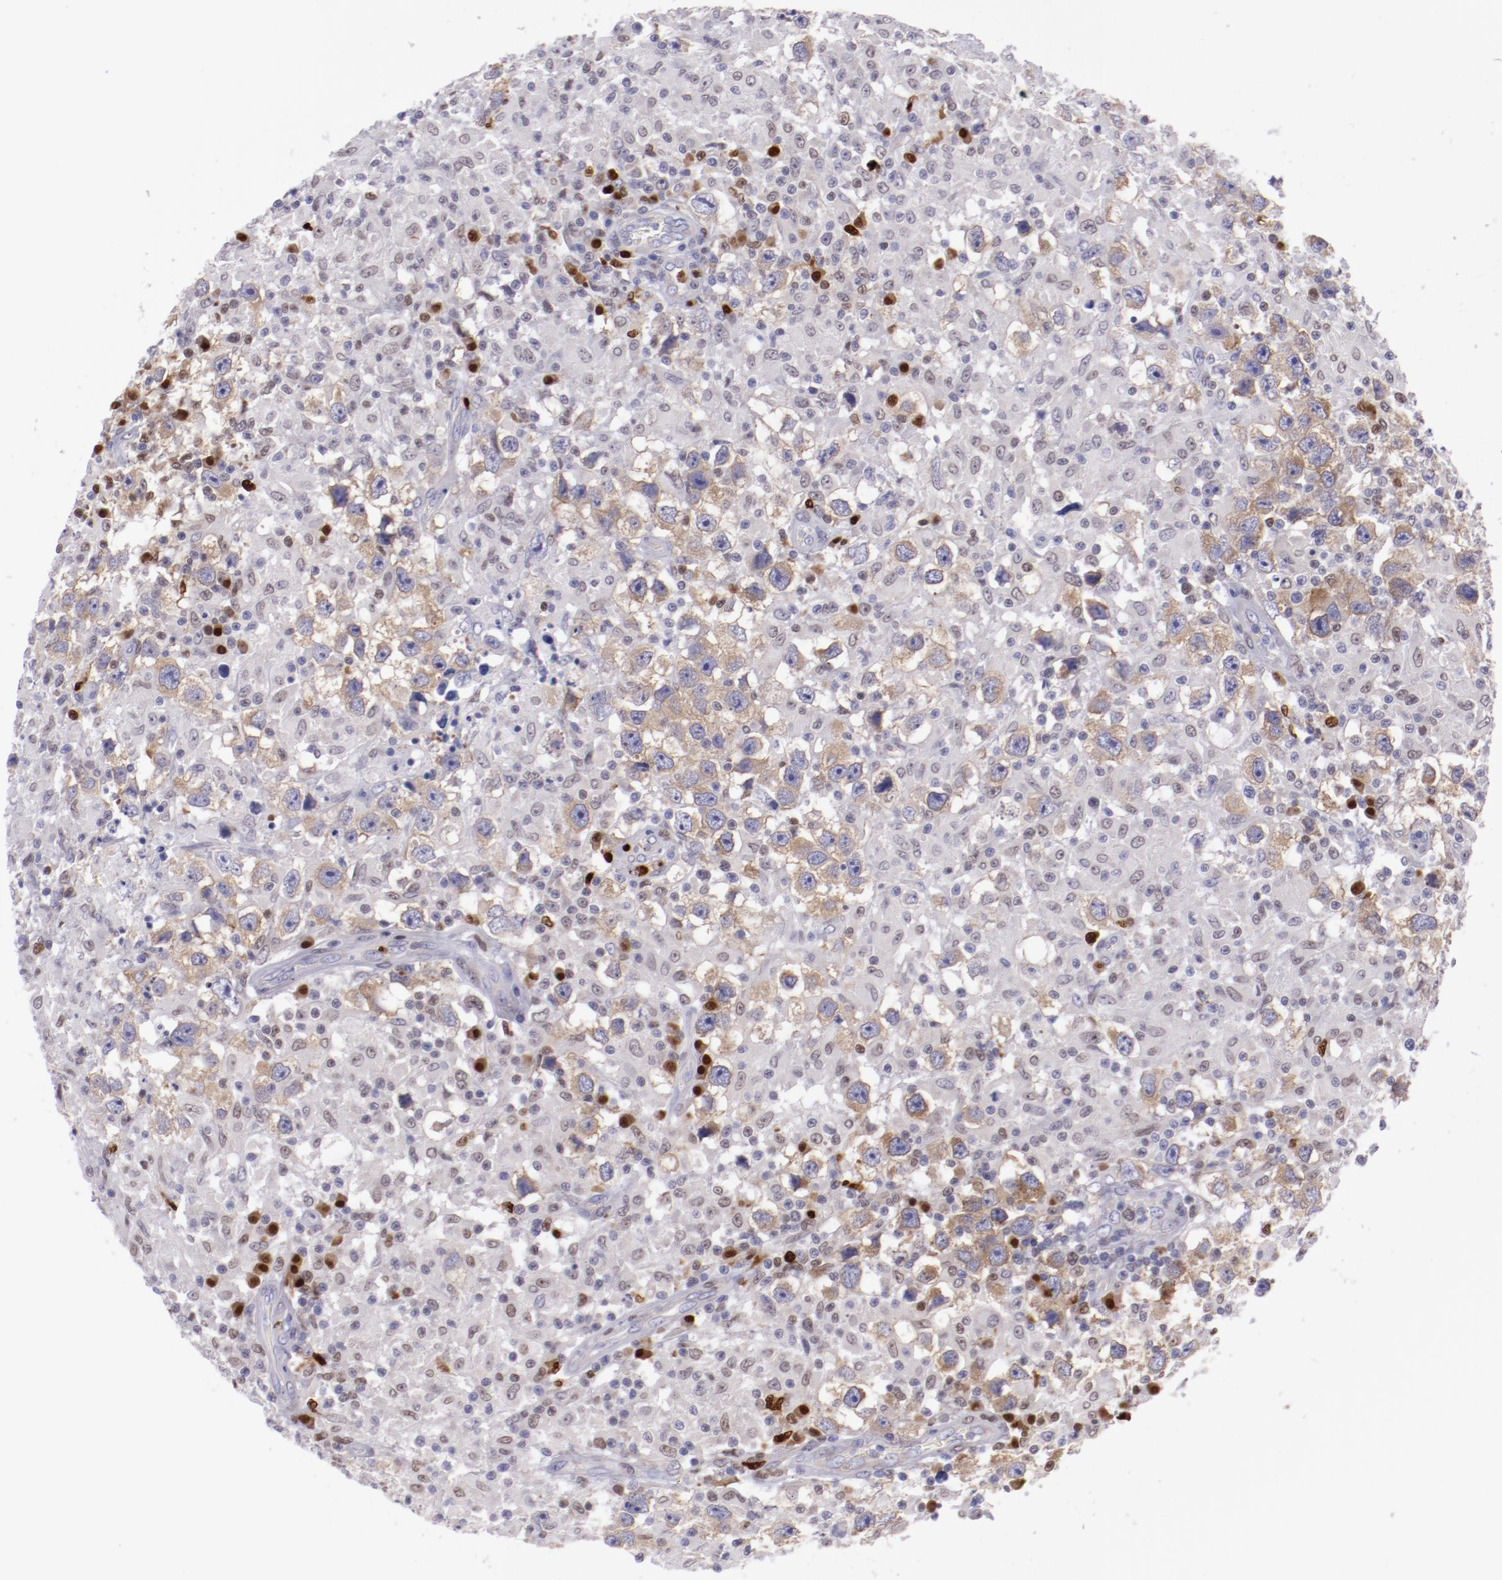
{"staining": {"intensity": "weak", "quantity": "25%-75%", "location": "cytoplasmic/membranous"}, "tissue": "testis cancer", "cell_type": "Tumor cells", "image_type": "cancer", "snomed": [{"axis": "morphology", "description": "Seminoma, NOS"}, {"axis": "topography", "description": "Testis"}], "caption": "Seminoma (testis) stained for a protein (brown) shows weak cytoplasmic/membranous positive expression in approximately 25%-75% of tumor cells.", "gene": "IRF8", "patient": {"sex": "male", "age": 34}}